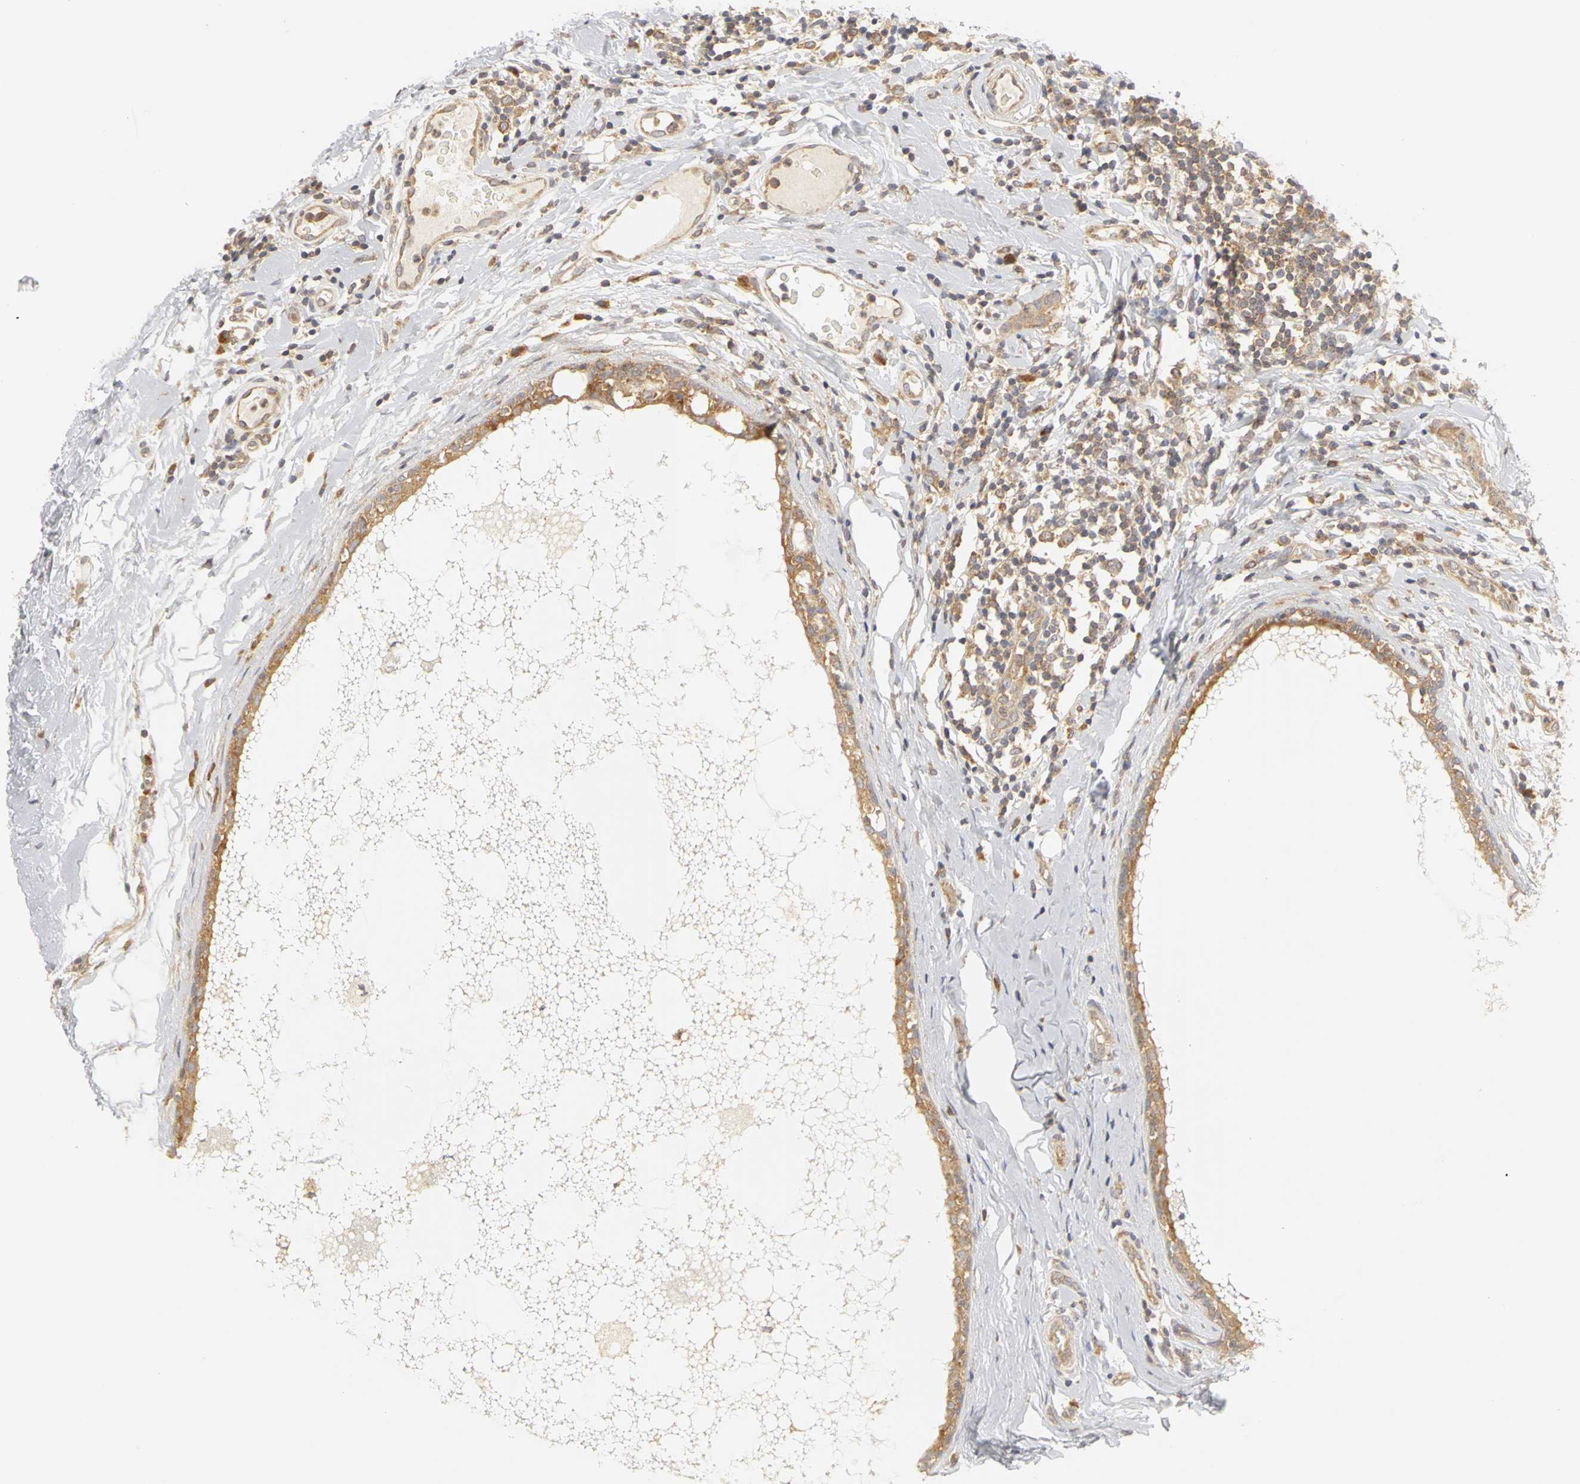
{"staining": {"intensity": "moderate", "quantity": ">75%", "location": "cytoplasmic/membranous"}, "tissue": "breast cancer", "cell_type": "Tumor cells", "image_type": "cancer", "snomed": [{"axis": "morphology", "description": "Duct carcinoma"}, {"axis": "topography", "description": "Breast"}], "caption": "Protein expression analysis of human infiltrating ductal carcinoma (breast) reveals moderate cytoplasmic/membranous positivity in about >75% of tumor cells.", "gene": "IRAK1", "patient": {"sex": "female", "age": 40}}